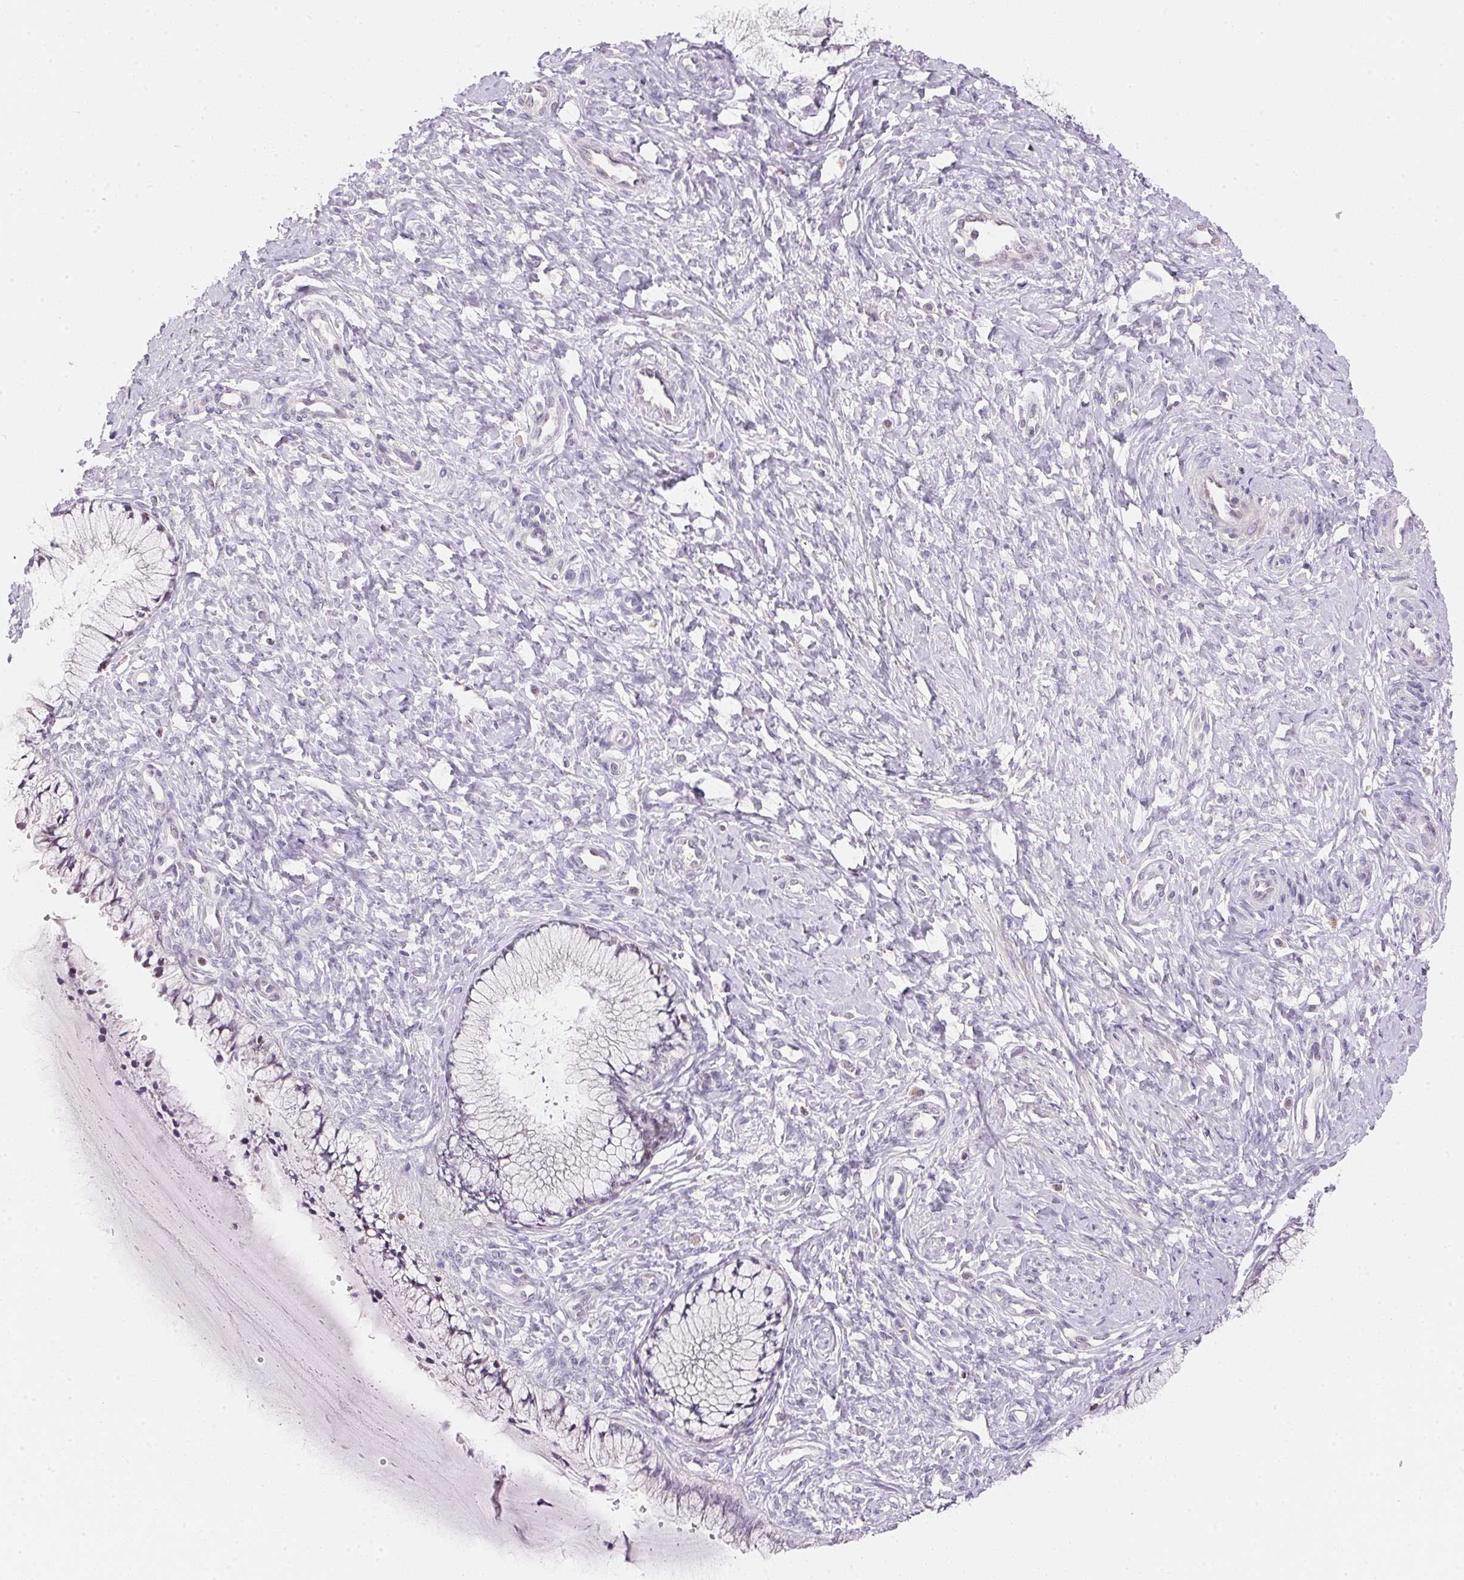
{"staining": {"intensity": "negative", "quantity": "none", "location": "none"}, "tissue": "cervix", "cell_type": "Glandular cells", "image_type": "normal", "snomed": [{"axis": "morphology", "description": "Normal tissue, NOS"}, {"axis": "topography", "description": "Cervix"}], "caption": "This is an immunohistochemistry (IHC) micrograph of normal cervix. There is no expression in glandular cells.", "gene": "GIPC2", "patient": {"sex": "female", "age": 37}}